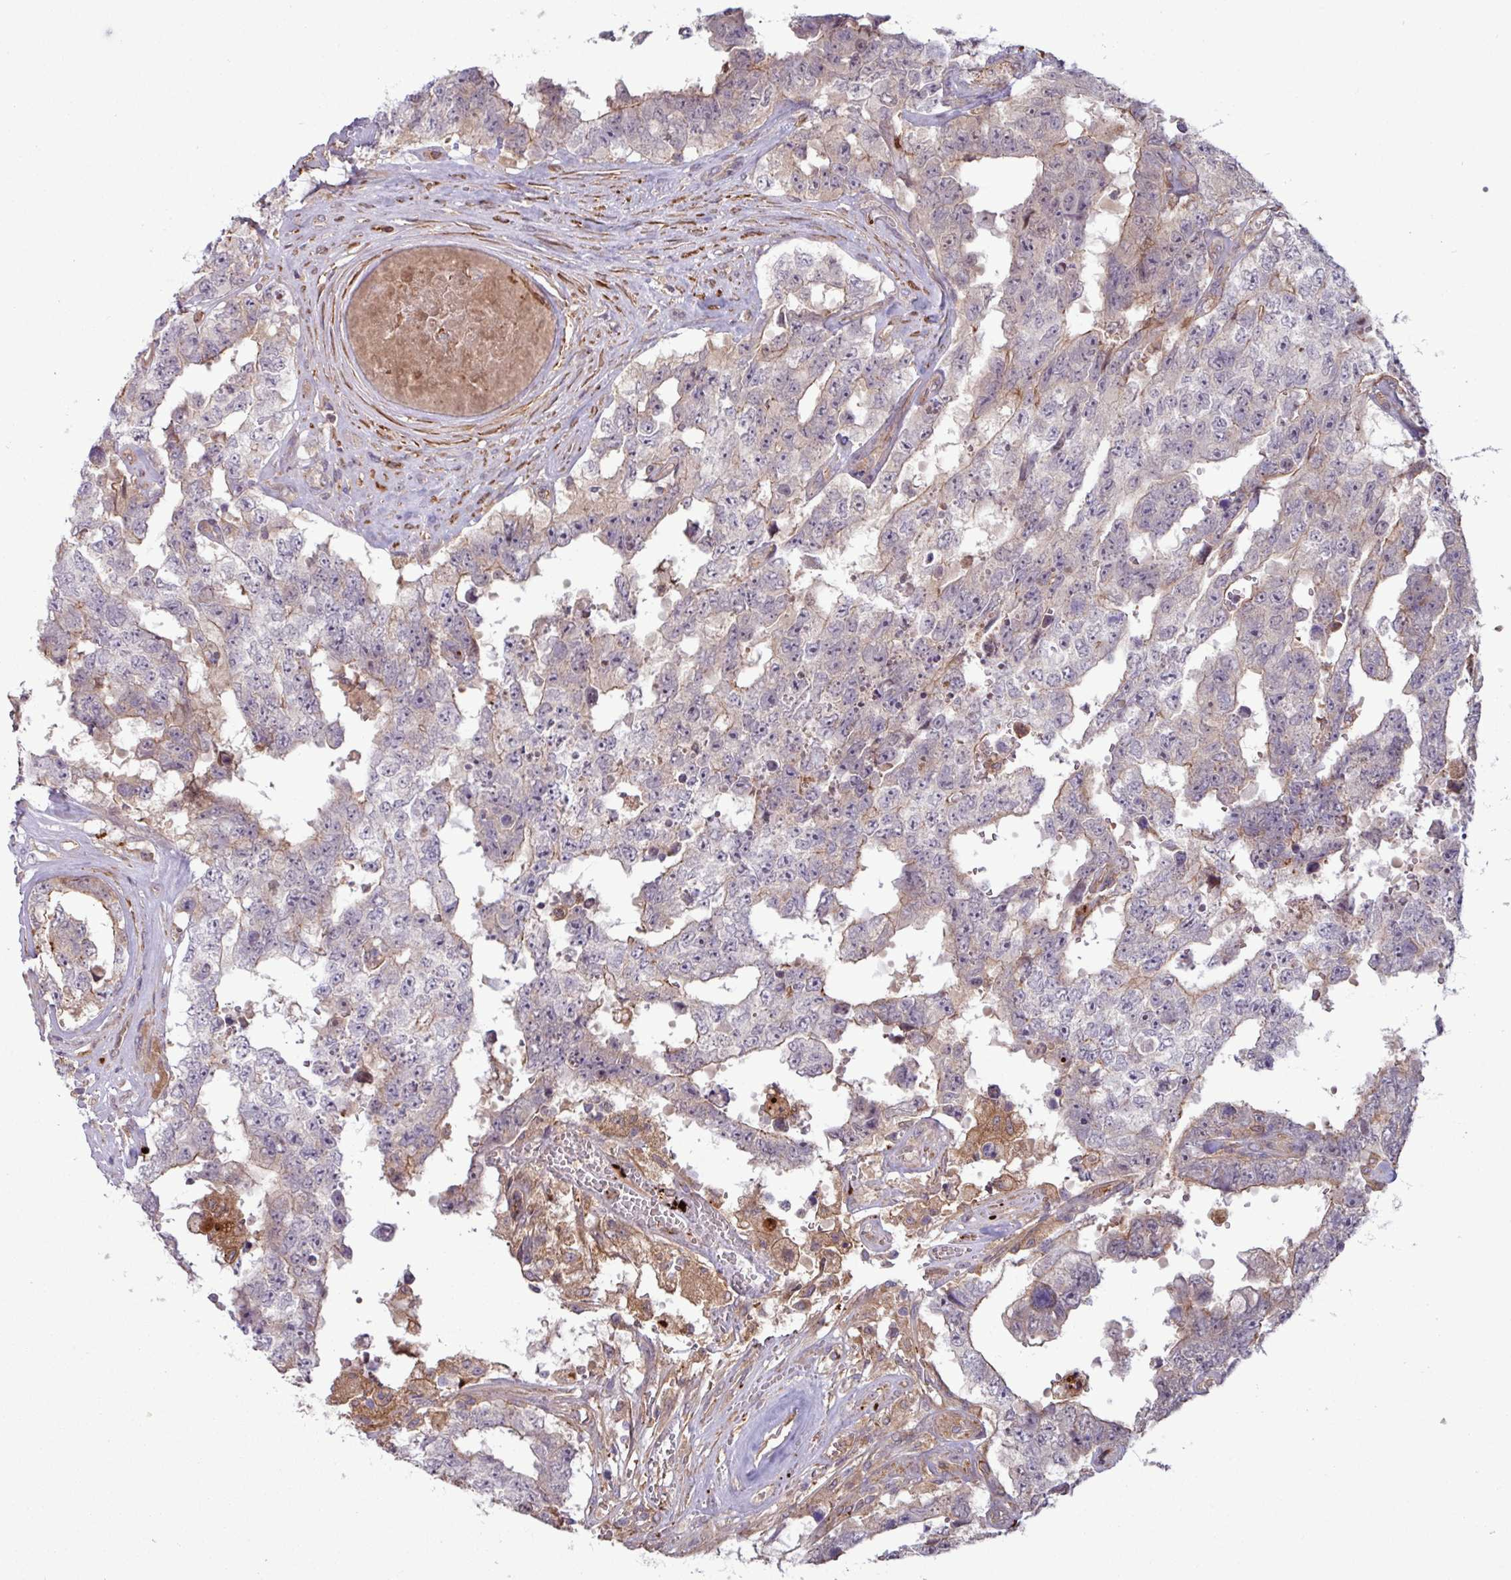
{"staining": {"intensity": "negative", "quantity": "none", "location": "none"}, "tissue": "testis cancer", "cell_type": "Tumor cells", "image_type": "cancer", "snomed": [{"axis": "morphology", "description": "Normal tissue, NOS"}, {"axis": "morphology", "description": "Carcinoma, Embryonal, NOS"}, {"axis": "topography", "description": "Testis"}, {"axis": "topography", "description": "Epididymis"}], "caption": "DAB (3,3'-diaminobenzidine) immunohistochemical staining of embryonal carcinoma (testis) shows no significant expression in tumor cells.", "gene": "PCED1A", "patient": {"sex": "male", "age": 25}}